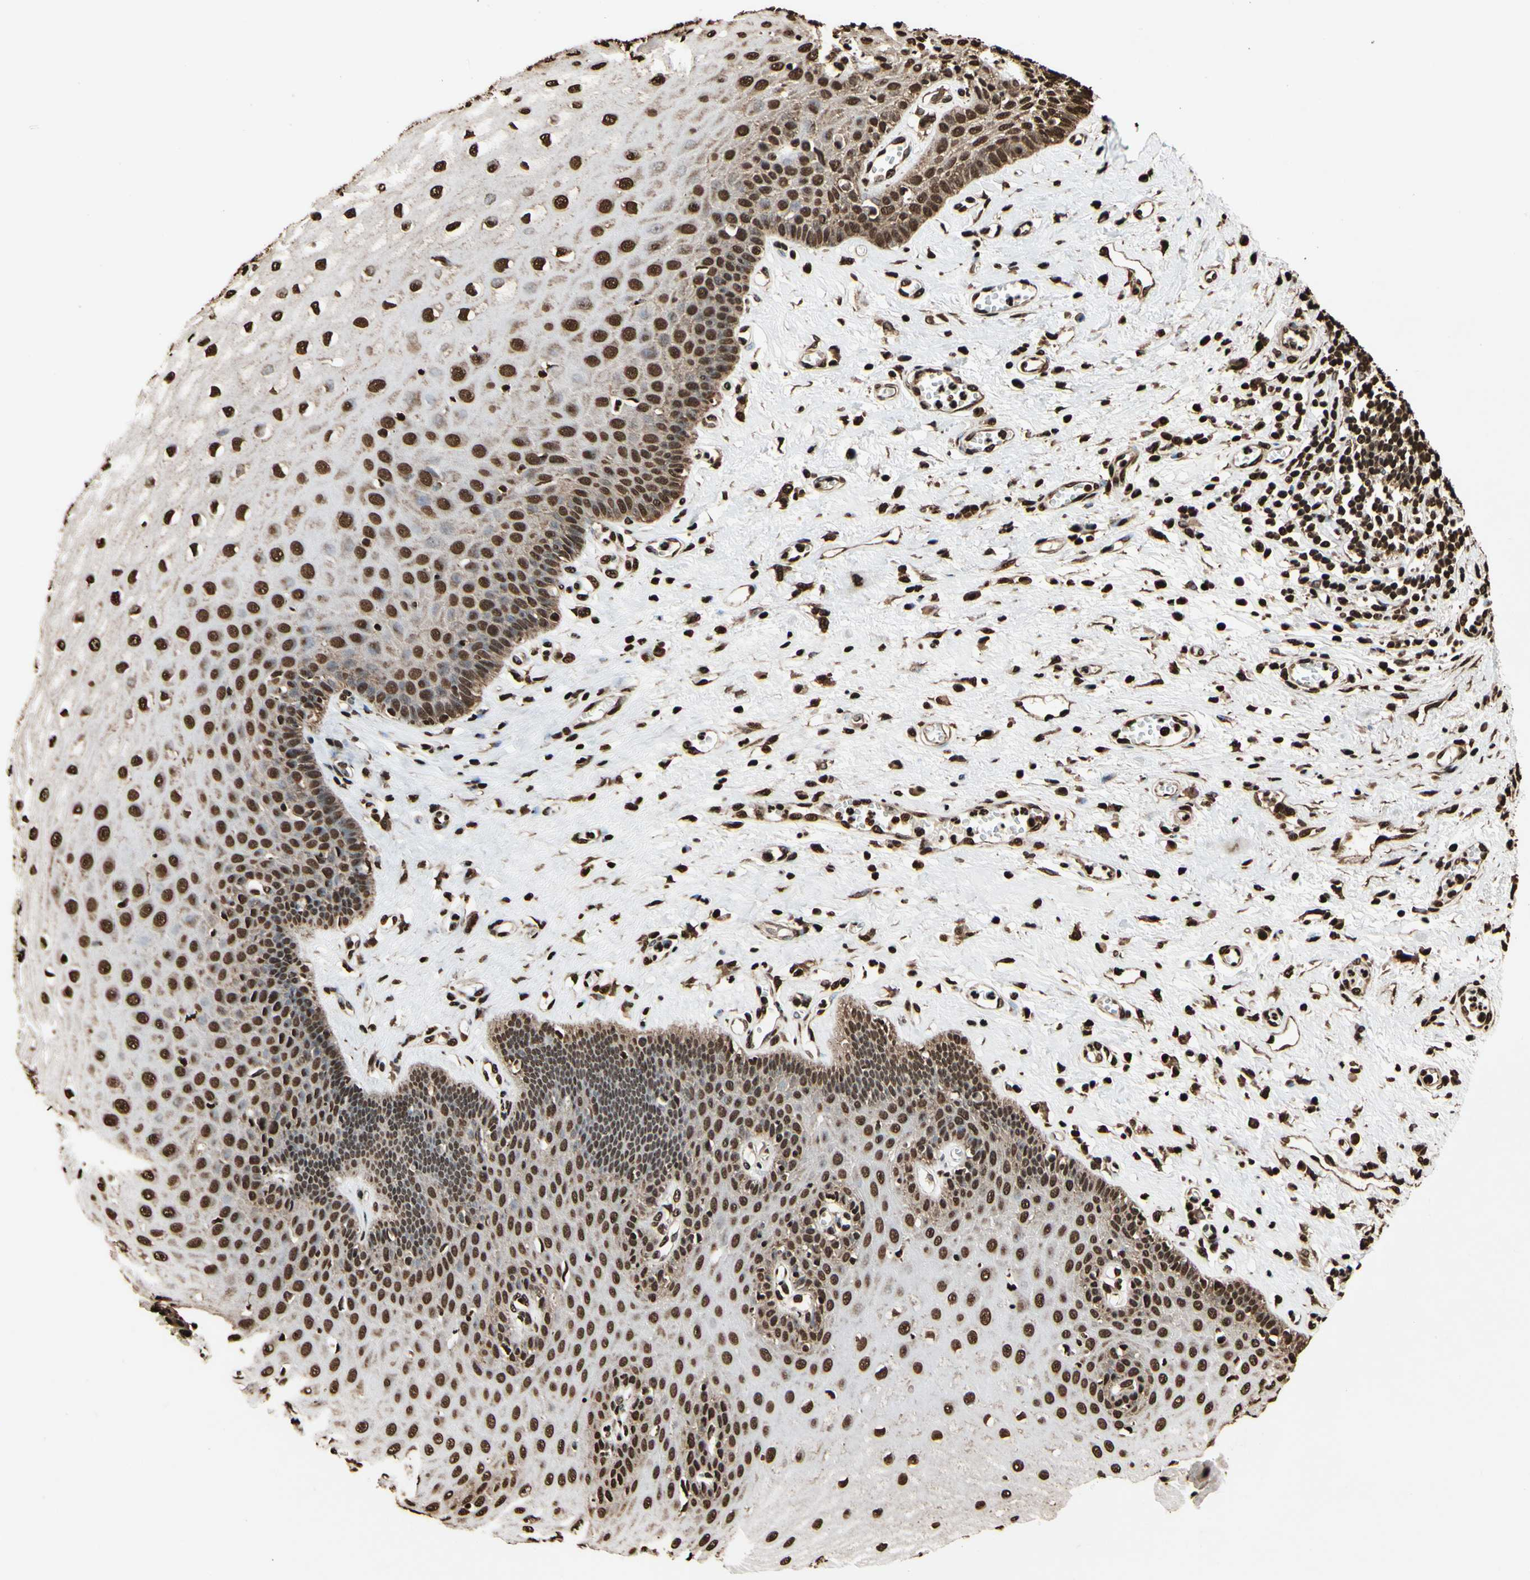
{"staining": {"intensity": "strong", "quantity": ">75%", "location": "cytoplasmic/membranous,nuclear"}, "tissue": "esophagus", "cell_type": "Squamous epithelial cells", "image_type": "normal", "snomed": [{"axis": "morphology", "description": "Normal tissue, NOS"}, {"axis": "morphology", "description": "Squamous cell carcinoma, NOS"}, {"axis": "topography", "description": "Esophagus"}], "caption": "Normal esophagus displays strong cytoplasmic/membranous,nuclear staining in approximately >75% of squamous epithelial cells.", "gene": "HNRNPK", "patient": {"sex": "male", "age": 65}}